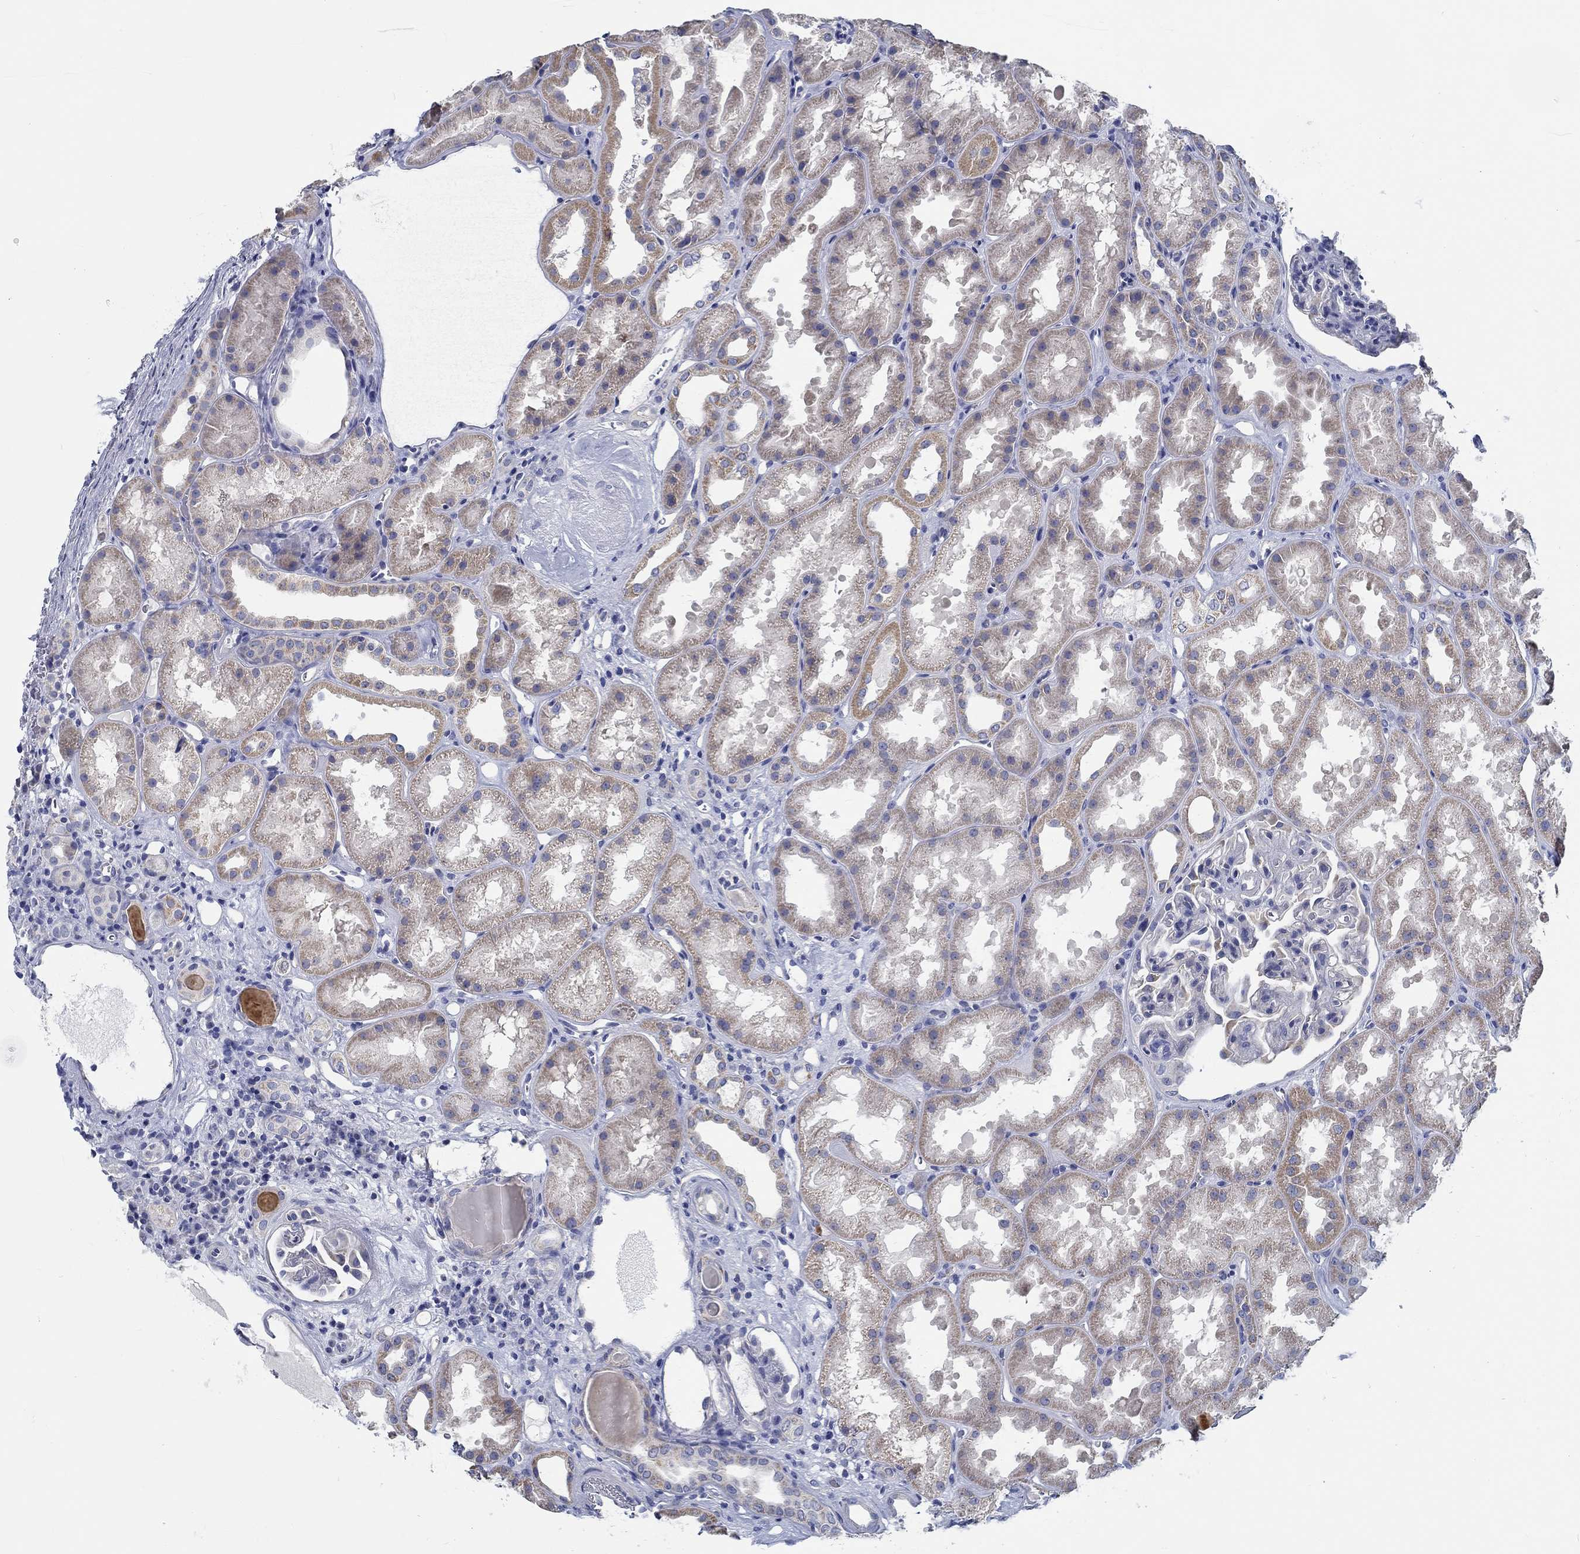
{"staining": {"intensity": "negative", "quantity": "none", "location": "none"}, "tissue": "kidney", "cell_type": "Cells in glomeruli", "image_type": "normal", "snomed": [{"axis": "morphology", "description": "Normal tissue, NOS"}, {"axis": "topography", "description": "Kidney"}], "caption": "A photomicrograph of human kidney is negative for staining in cells in glomeruli. (DAB (3,3'-diaminobenzidine) immunohistochemistry (IHC), high magnification).", "gene": "MYBPC1", "patient": {"sex": "male", "age": 61}}